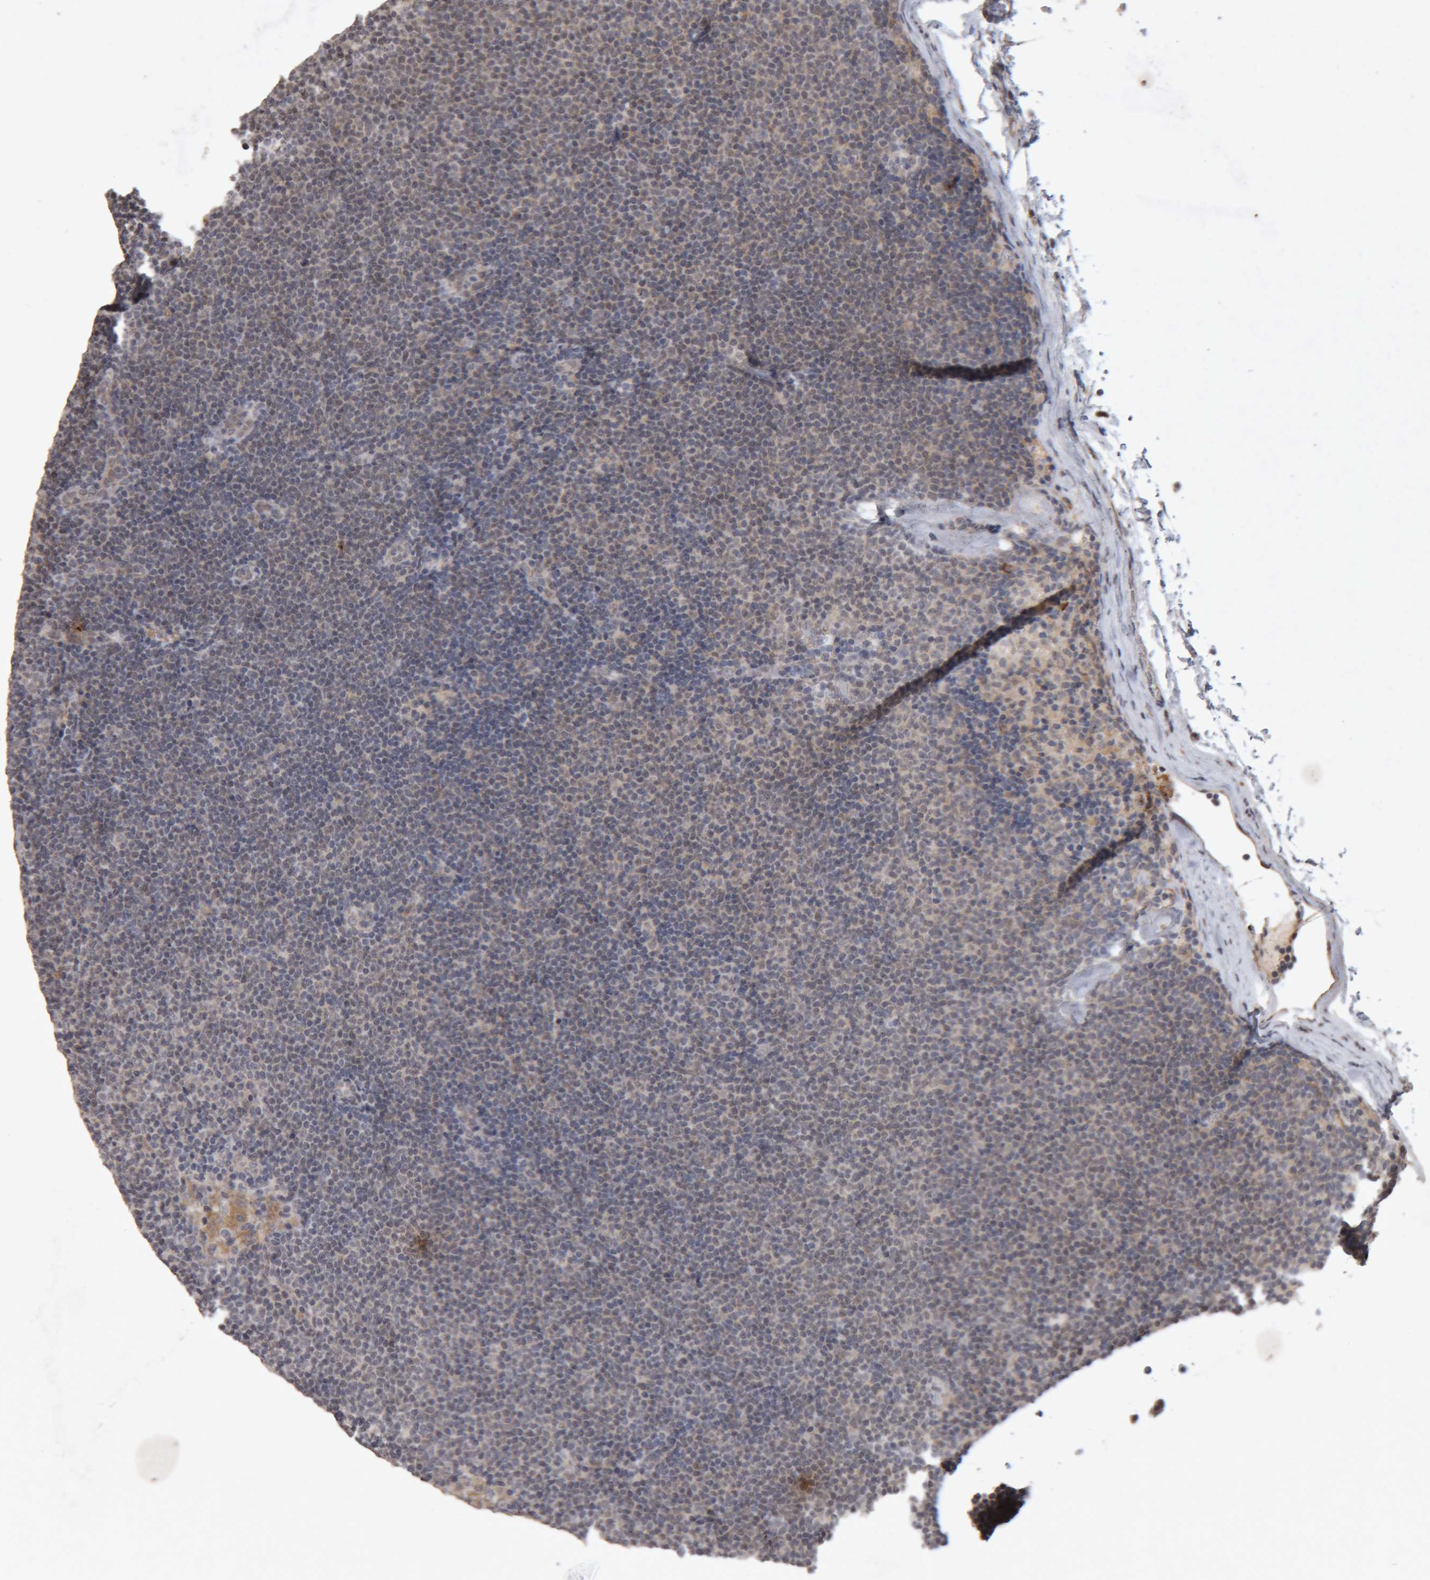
{"staining": {"intensity": "negative", "quantity": "none", "location": "none"}, "tissue": "lymphoma", "cell_type": "Tumor cells", "image_type": "cancer", "snomed": [{"axis": "morphology", "description": "Malignant lymphoma, non-Hodgkin's type, Low grade"}, {"axis": "topography", "description": "Lymph node"}], "caption": "Immunohistochemical staining of lymphoma demonstrates no significant staining in tumor cells.", "gene": "MEP1A", "patient": {"sex": "female", "age": 53}}